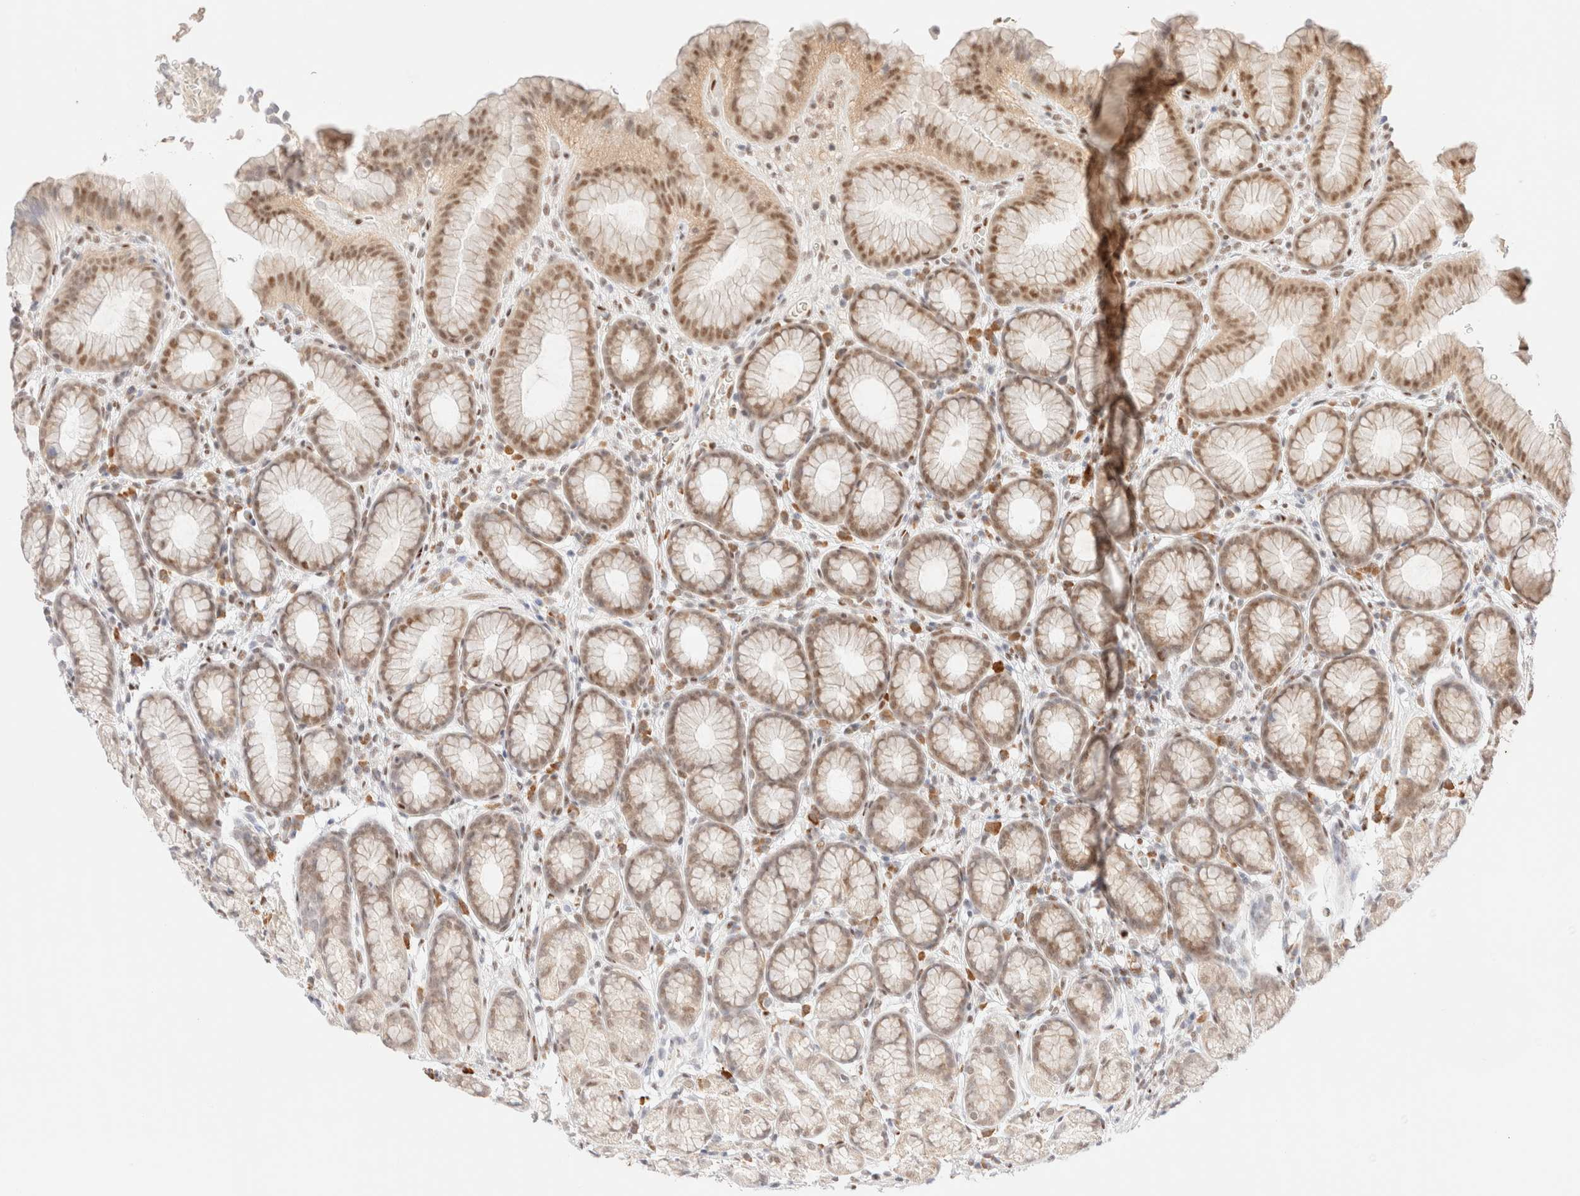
{"staining": {"intensity": "moderate", "quantity": "25%-75%", "location": "cytoplasmic/membranous,nuclear"}, "tissue": "stomach", "cell_type": "Glandular cells", "image_type": "normal", "snomed": [{"axis": "morphology", "description": "Normal tissue, NOS"}, {"axis": "topography", "description": "Stomach"}], "caption": "Immunohistochemical staining of benign stomach reveals moderate cytoplasmic/membranous,nuclear protein expression in approximately 25%-75% of glandular cells. (DAB IHC, brown staining for protein, blue staining for nuclei).", "gene": "CIC", "patient": {"sex": "male", "age": 42}}